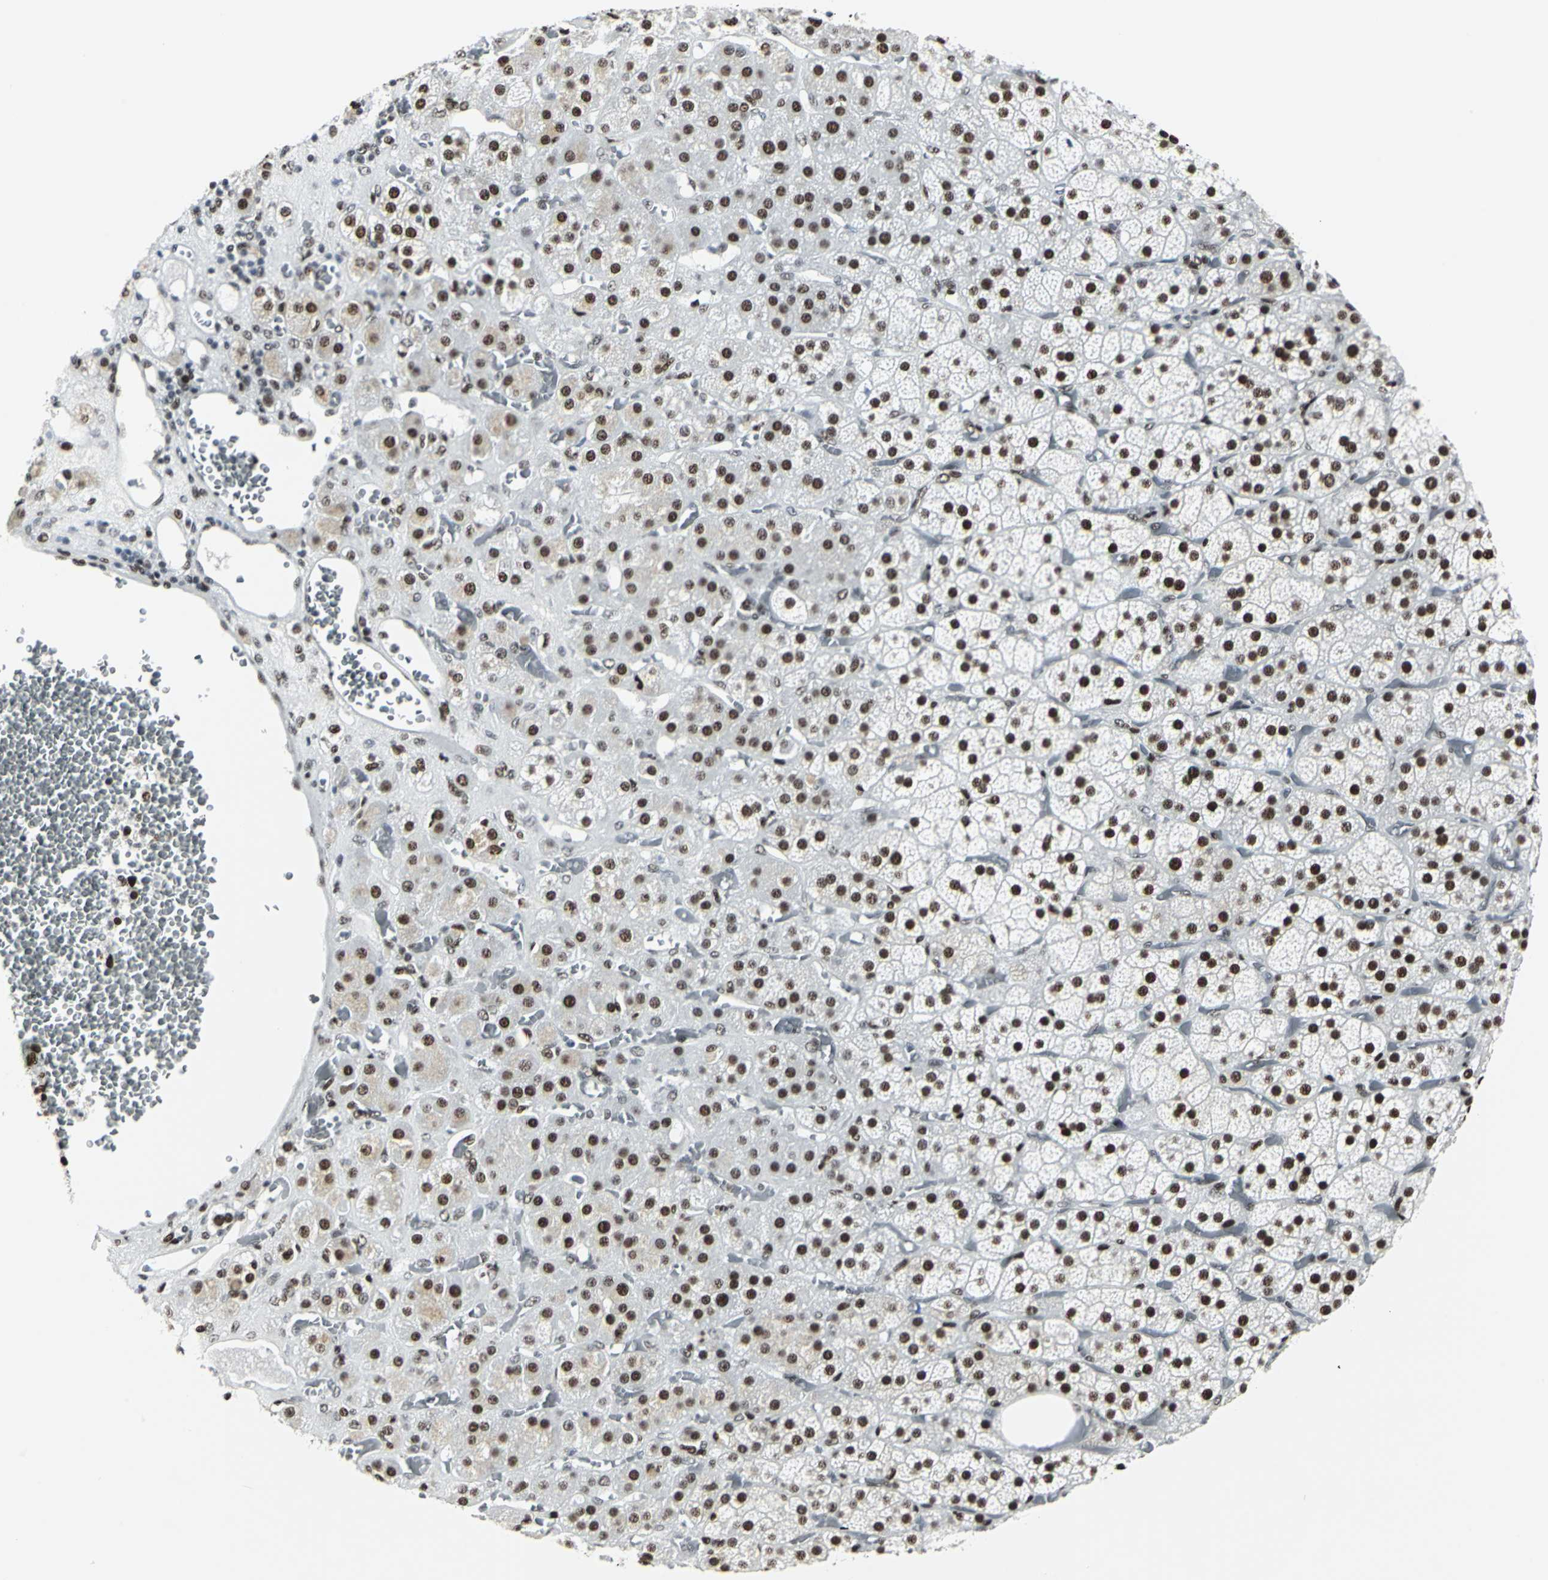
{"staining": {"intensity": "strong", "quantity": ">75%", "location": "nuclear"}, "tissue": "adrenal gland", "cell_type": "Glandular cells", "image_type": "normal", "snomed": [{"axis": "morphology", "description": "Normal tissue, NOS"}, {"axis": "topography", "description": "Adrenal gland"}], "caption": "Immunohistochemical staining of normal adrenal gland demonstrates high levels of strong nuclear positivity in about >75% of glandular cells.", "gene": "HDAC2", "patient": {"sex": "female", "age": 71}}